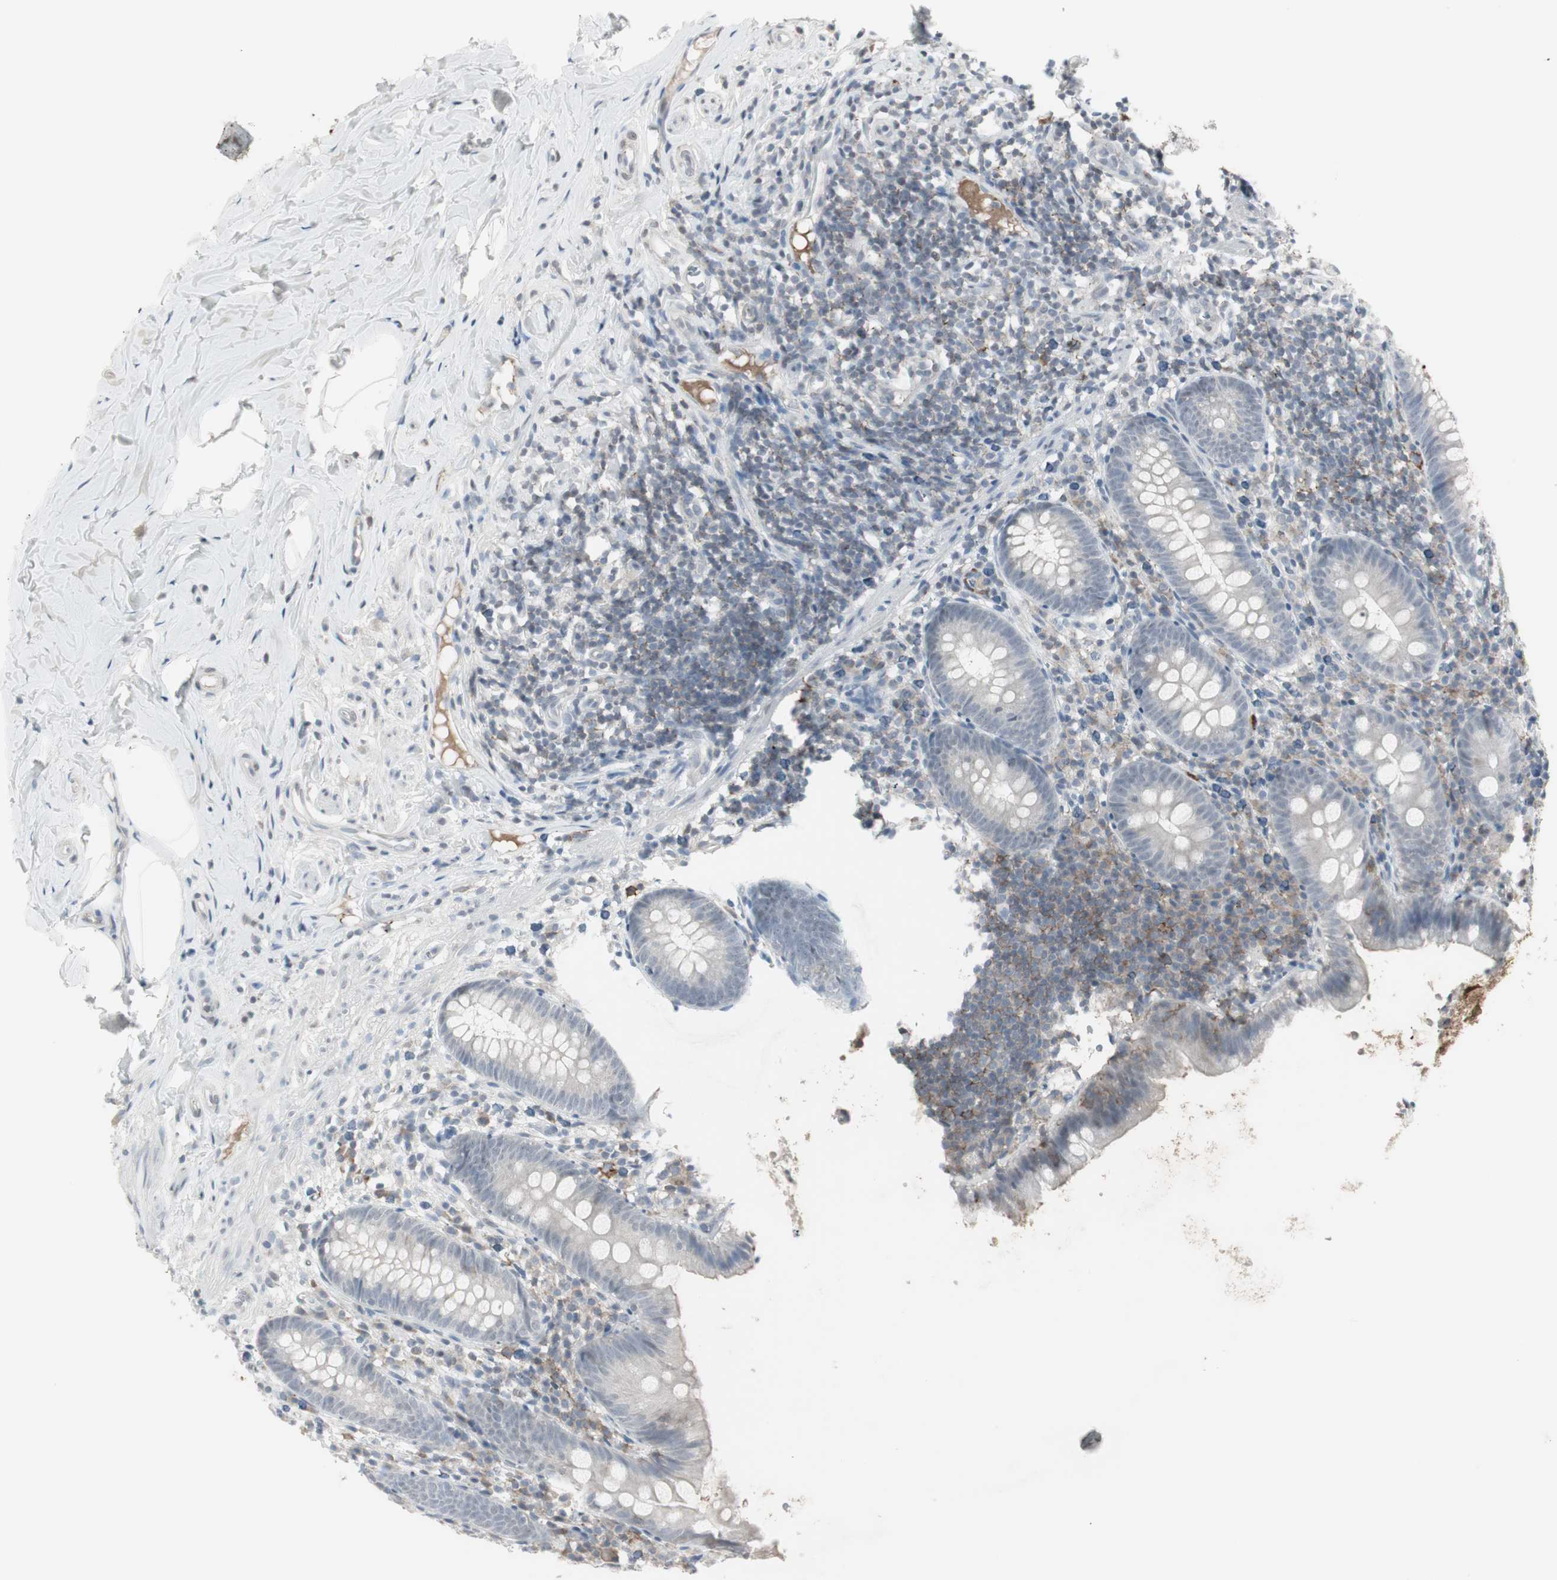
{"staining": {"intensity": "negative", "quantity": "none", "location": "none"}, "tissue": "appendix", "cell_type": "Glandular cells", "image_type": "normal", "snomed": [{"axis": "morphology", "description": "Normal tissue, NOS"}, {"axis": "topography", "description": "Appendix"}], "caption": "Immunohistochemistry (IHC) of benign human appendix exhibits no positivity in glandular cells.", "gene": "MAP4K4", "patient": {"sex": "male", "age": 52}}